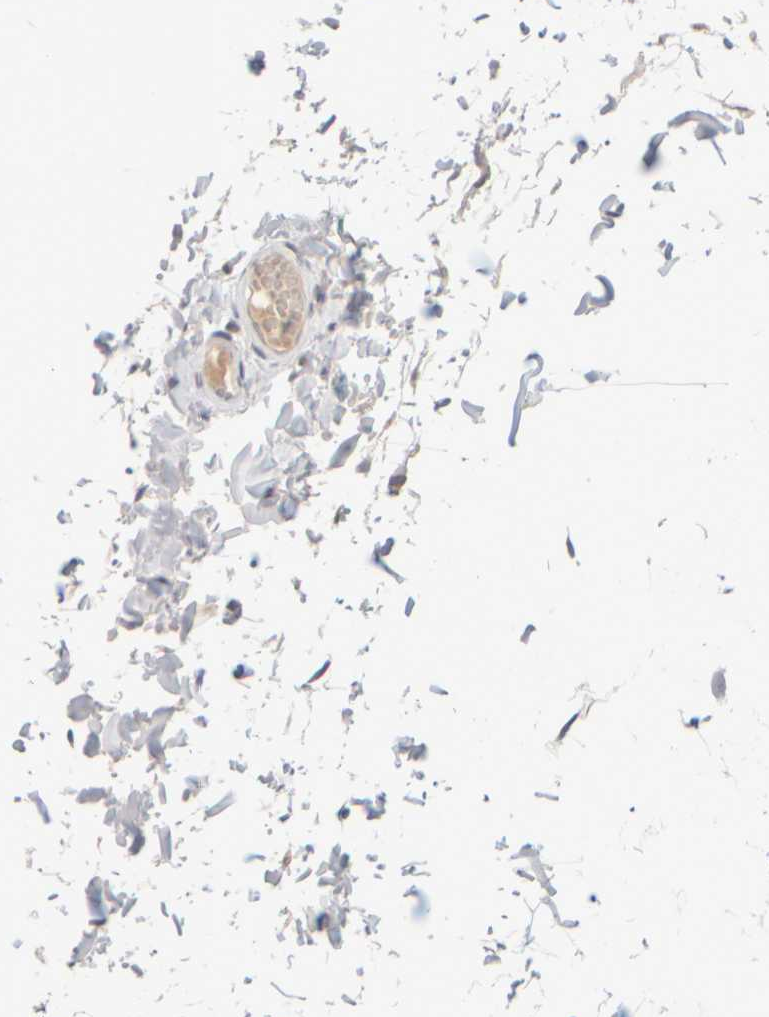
{"staining": {"intensity": "negative", "quantity": "none", "location": "none"}, "tissue": "adipose tissue", "cell_type": "Adipocytes", "image_type": "normal", "snomed": [{"axis": "morphology", "description": "Normal tissue, NOS"}, {"axis": "topography", "description": "Adipose tissue"}, {"axis": "topography", "description": "Vascular tissue"}, {"axis": "topography", "description": "Peripheral nerve tissue"}], "caption": "There is no significant expression in adipocytes of adipose tissue. The staining is performed using DAB brown chromogen with nuclei counter-stained in using hematoxylin.", "gene": "ZNF112", "patient": {"sex": "male", "age": 25}}